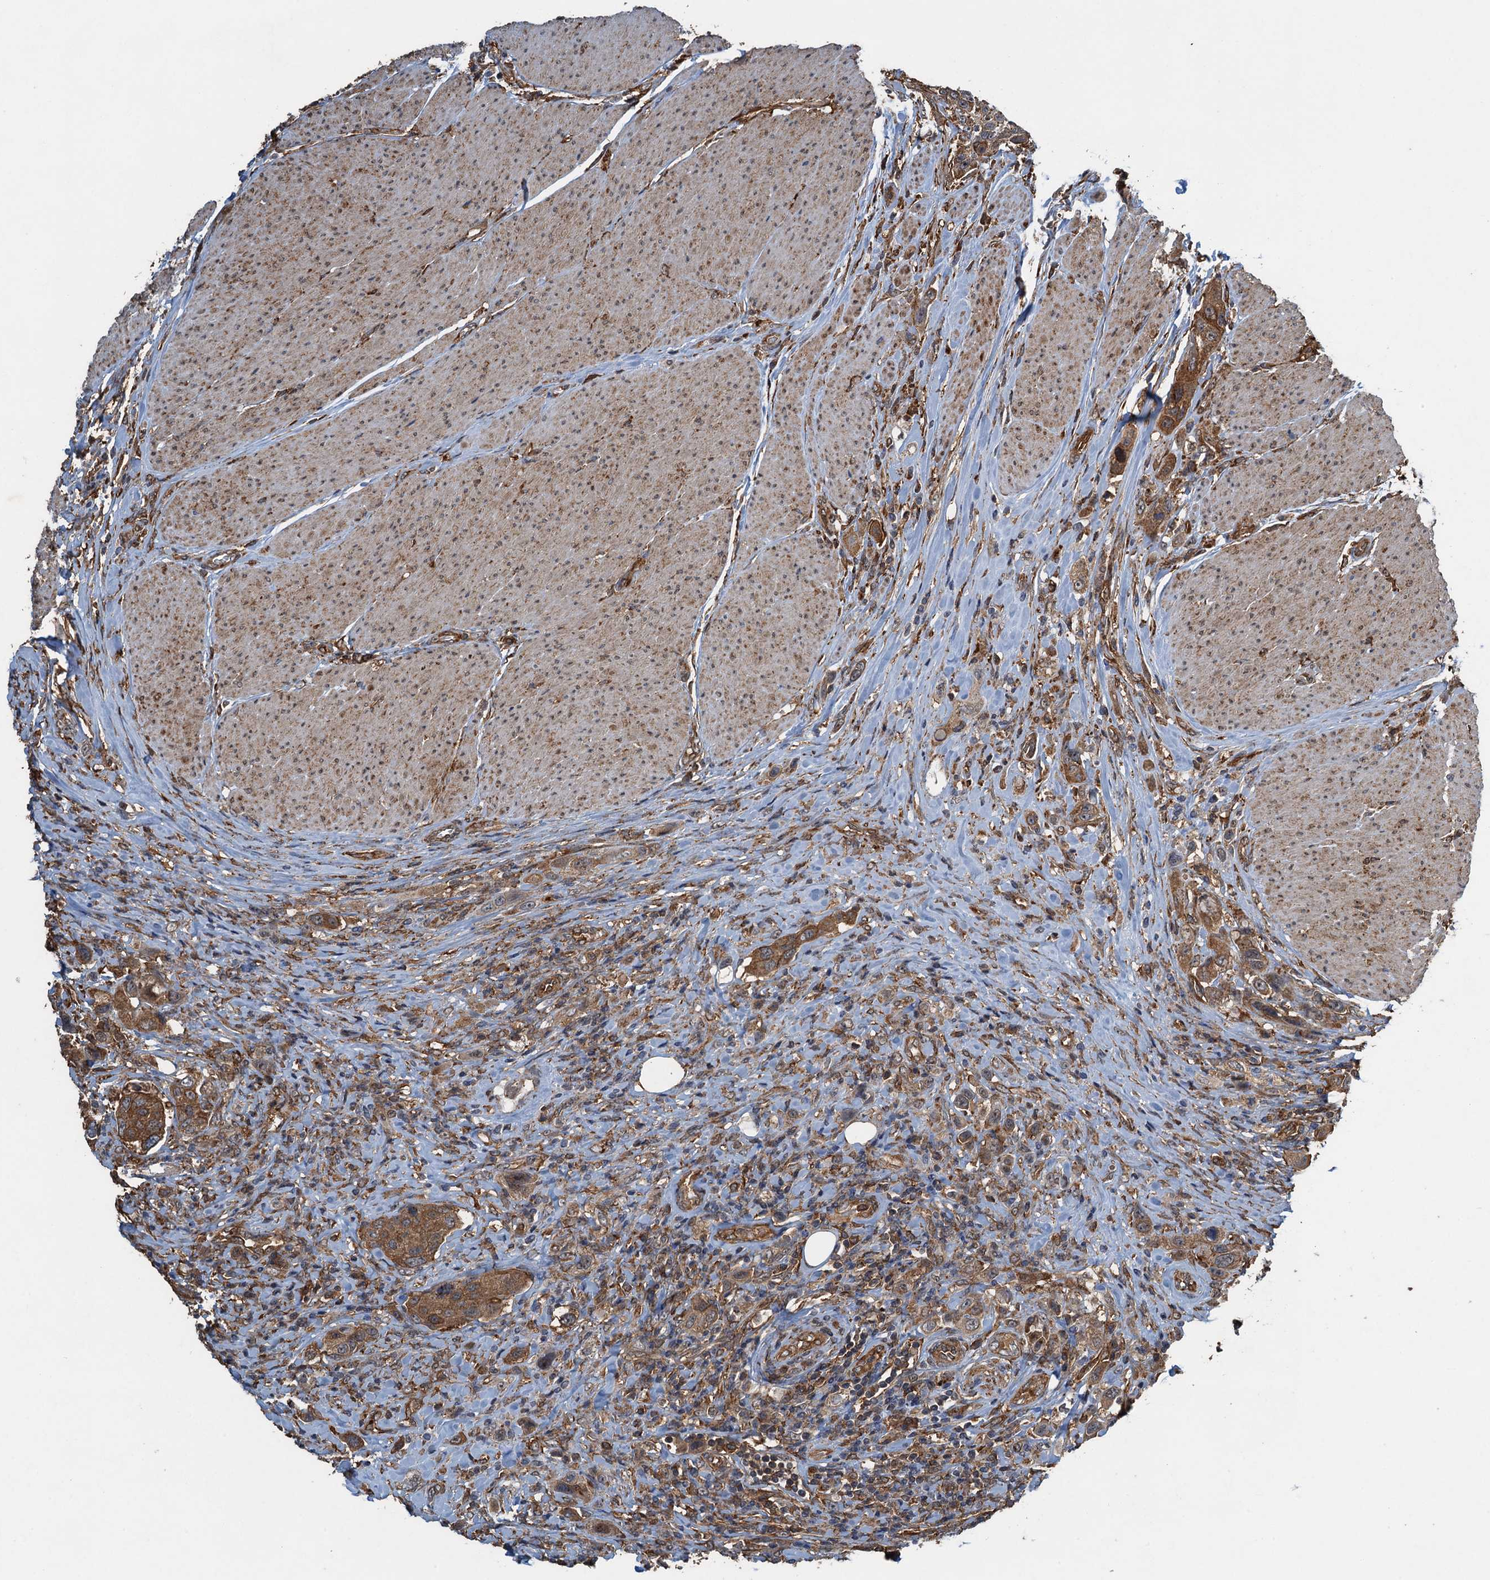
{"staining": {"intensity": "moderate", "quantity": ">75%", "location": "cytoplasmic/membranous"}, "tissue": "urothelial cancer", "cell_type": "Tumor cells", "image_type": "cancer", "snomed": [{"axis": "morphology", "description": "Urothelial carcinoma, High grade"}, {"axis": "topography", "description": "Urinary bladder"}], "caption": "Immunohistochemistry photomicrograph of neoplastic tissue: urothelial cancer stained using IHC reveals medium levels of moderate protein expression localized specifically in the cytoplasmic/membranous of tumor cells, appearing as a cytoplasmic/membranous brown color.", "gene": "WHAMM", "patient": {"sex": "male", "age": 50}}